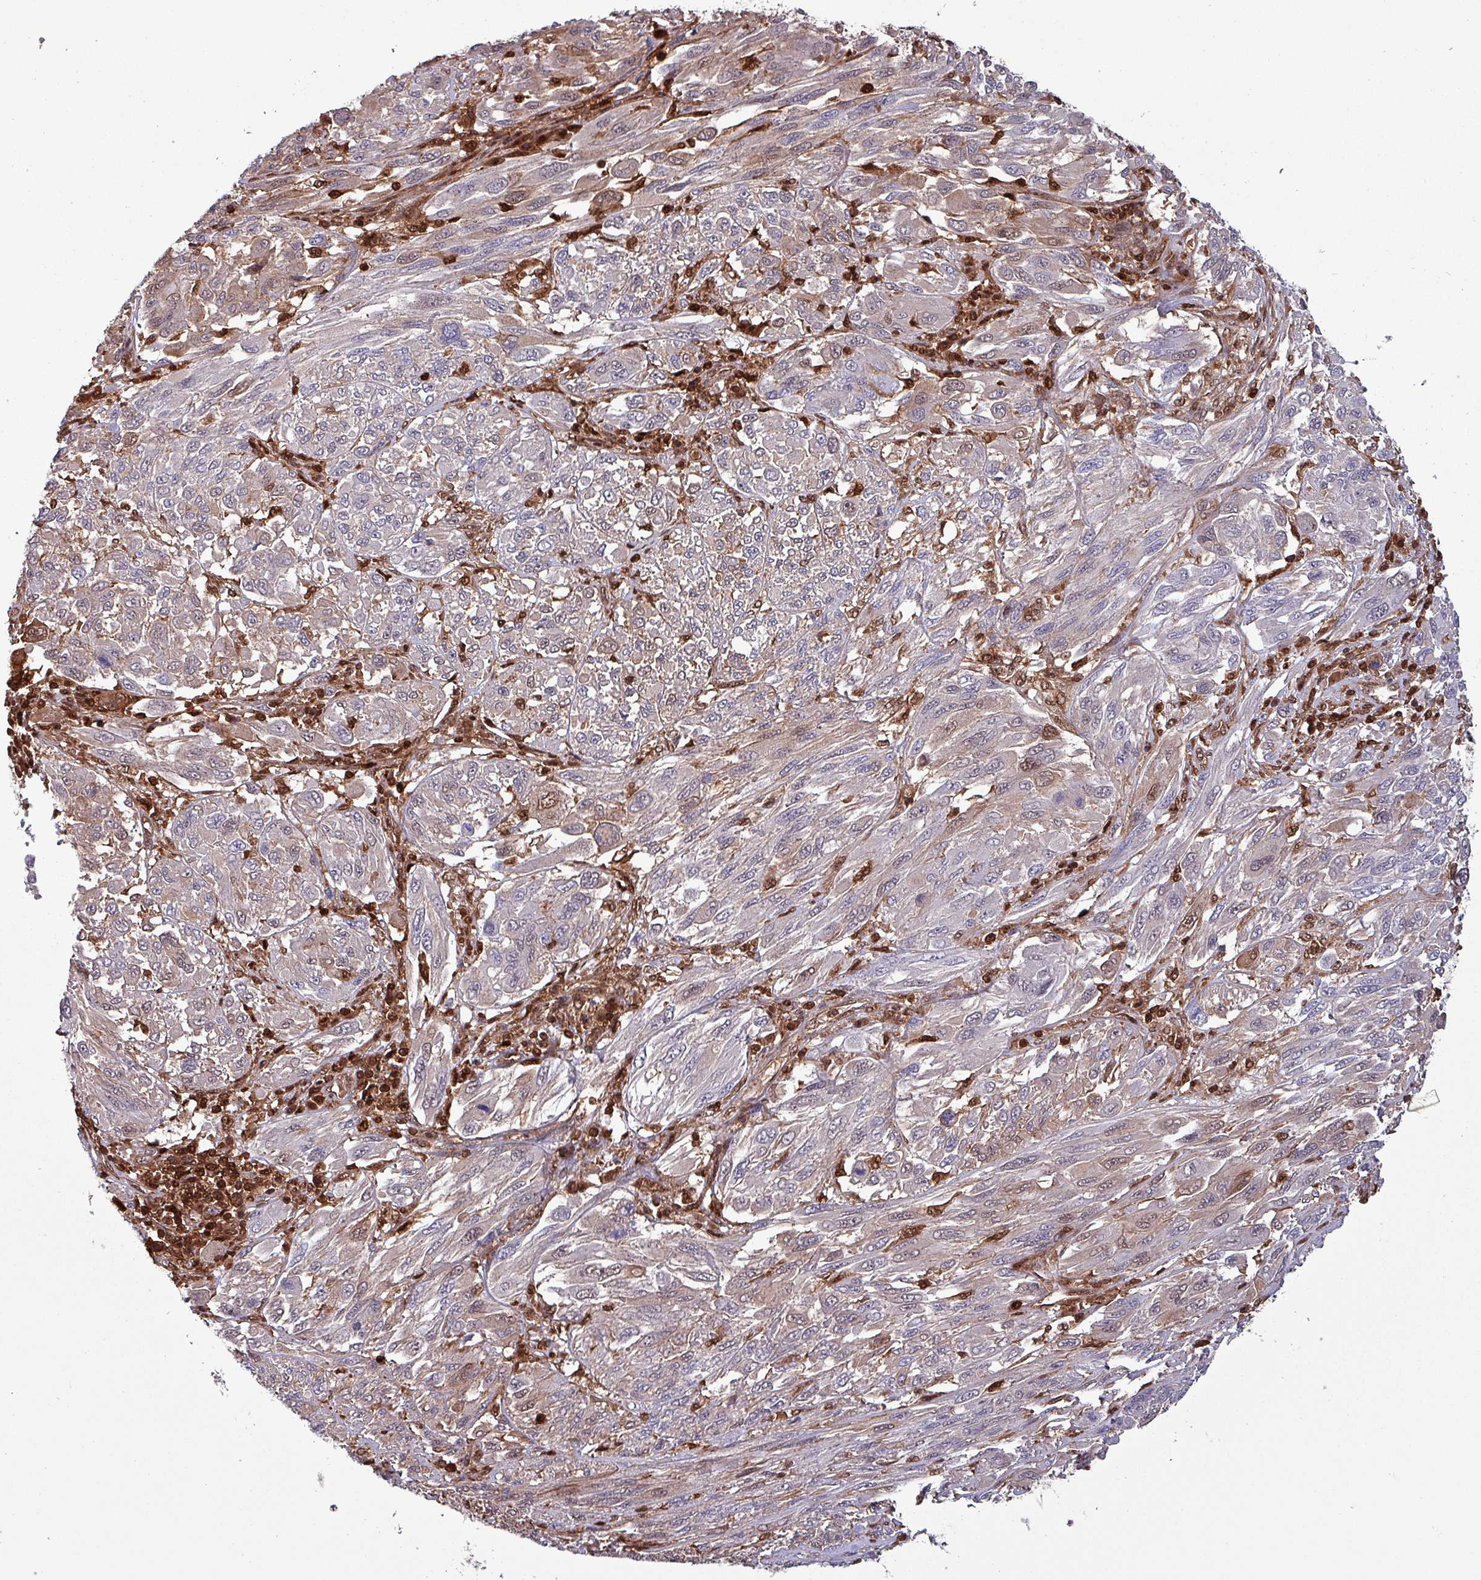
{"staining": {"intensity": "moderate", "quantity": "<25%", "location": "cytoplasmic/membranous,nuclear"}, "tissue": "melanoma", "cell_type": "Tumor cells", "image_type": "cancer", "snomed": [{"axis": "morphology", "description": "Malignant melanoma, NOS"}, {"axis": "topography", "description": "Skin"}], "caption": "A brown stain labels moderate cytoplasmic/membranous and nuclear staining of a protein in malignant melanoma tumor cells. (Stains: DAB in brown, nuclei in blue, Microscopy: brightfield microscopy at high magnification).", "gene": "PSMB8", "patient": {"sex": "female", "age": 91}}